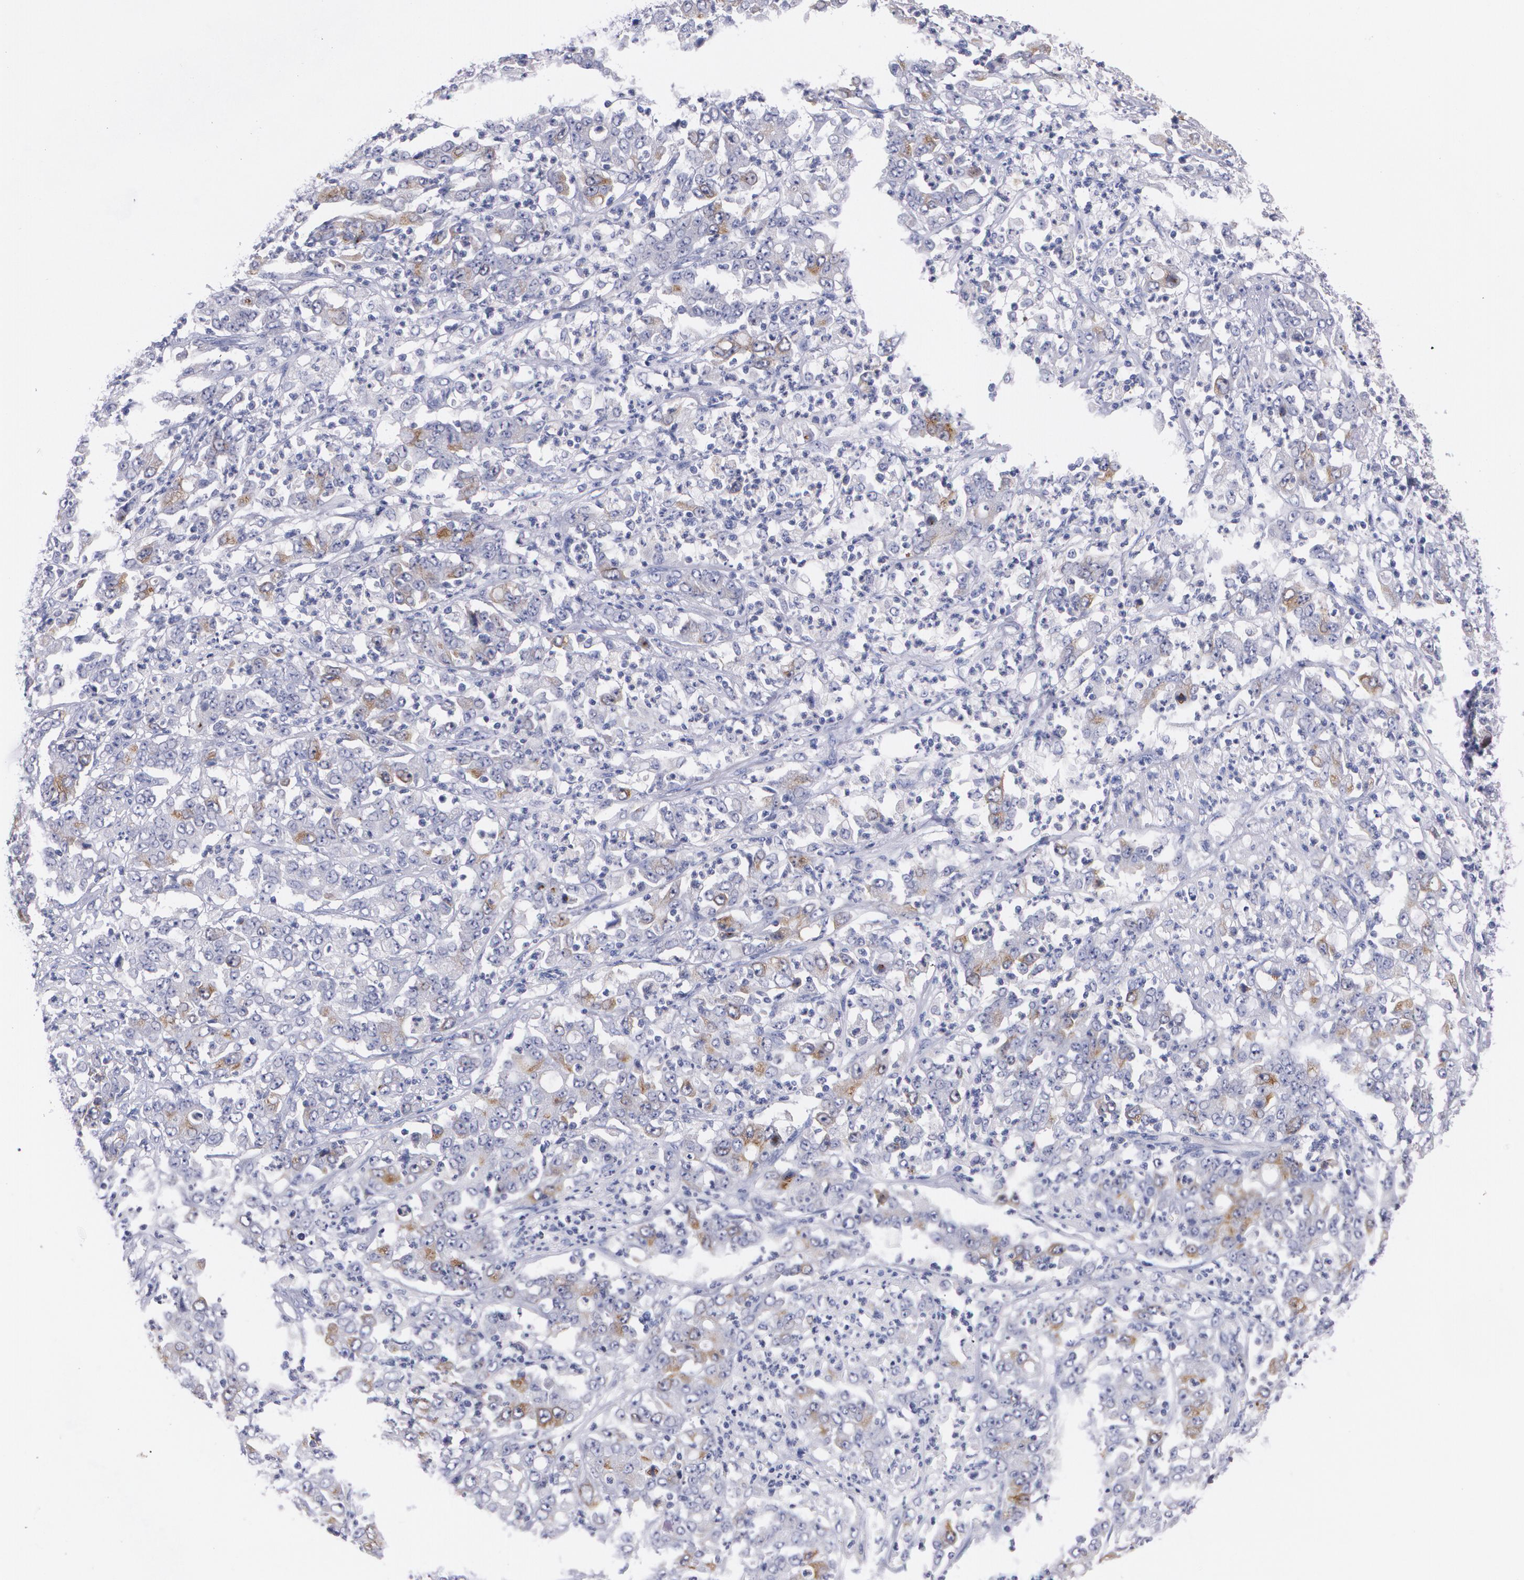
{"staining": {"intensity": "moderate", "quantity": "<25%", "location": "cytoplasmic/membranous"}, "tissue": "stomach cancer", "cell_type": "Tumor cells", "image_type": "cancer", "snomed": [{"axis": "morphology", "description": "Adenocarcinoma, NOS"}, {"axis": "topography", "description": "Stomach, lower"}], "caption": "Immunohistochemical staining of adenocarcinoma (stomach) demonstrates moderate cytoplasmic/membranous protein positivity in about <25% of tumor cells. Nuclei are stained in blue.", "gene": "HMMR", "patient": {"sex": "female", "age": 71}}